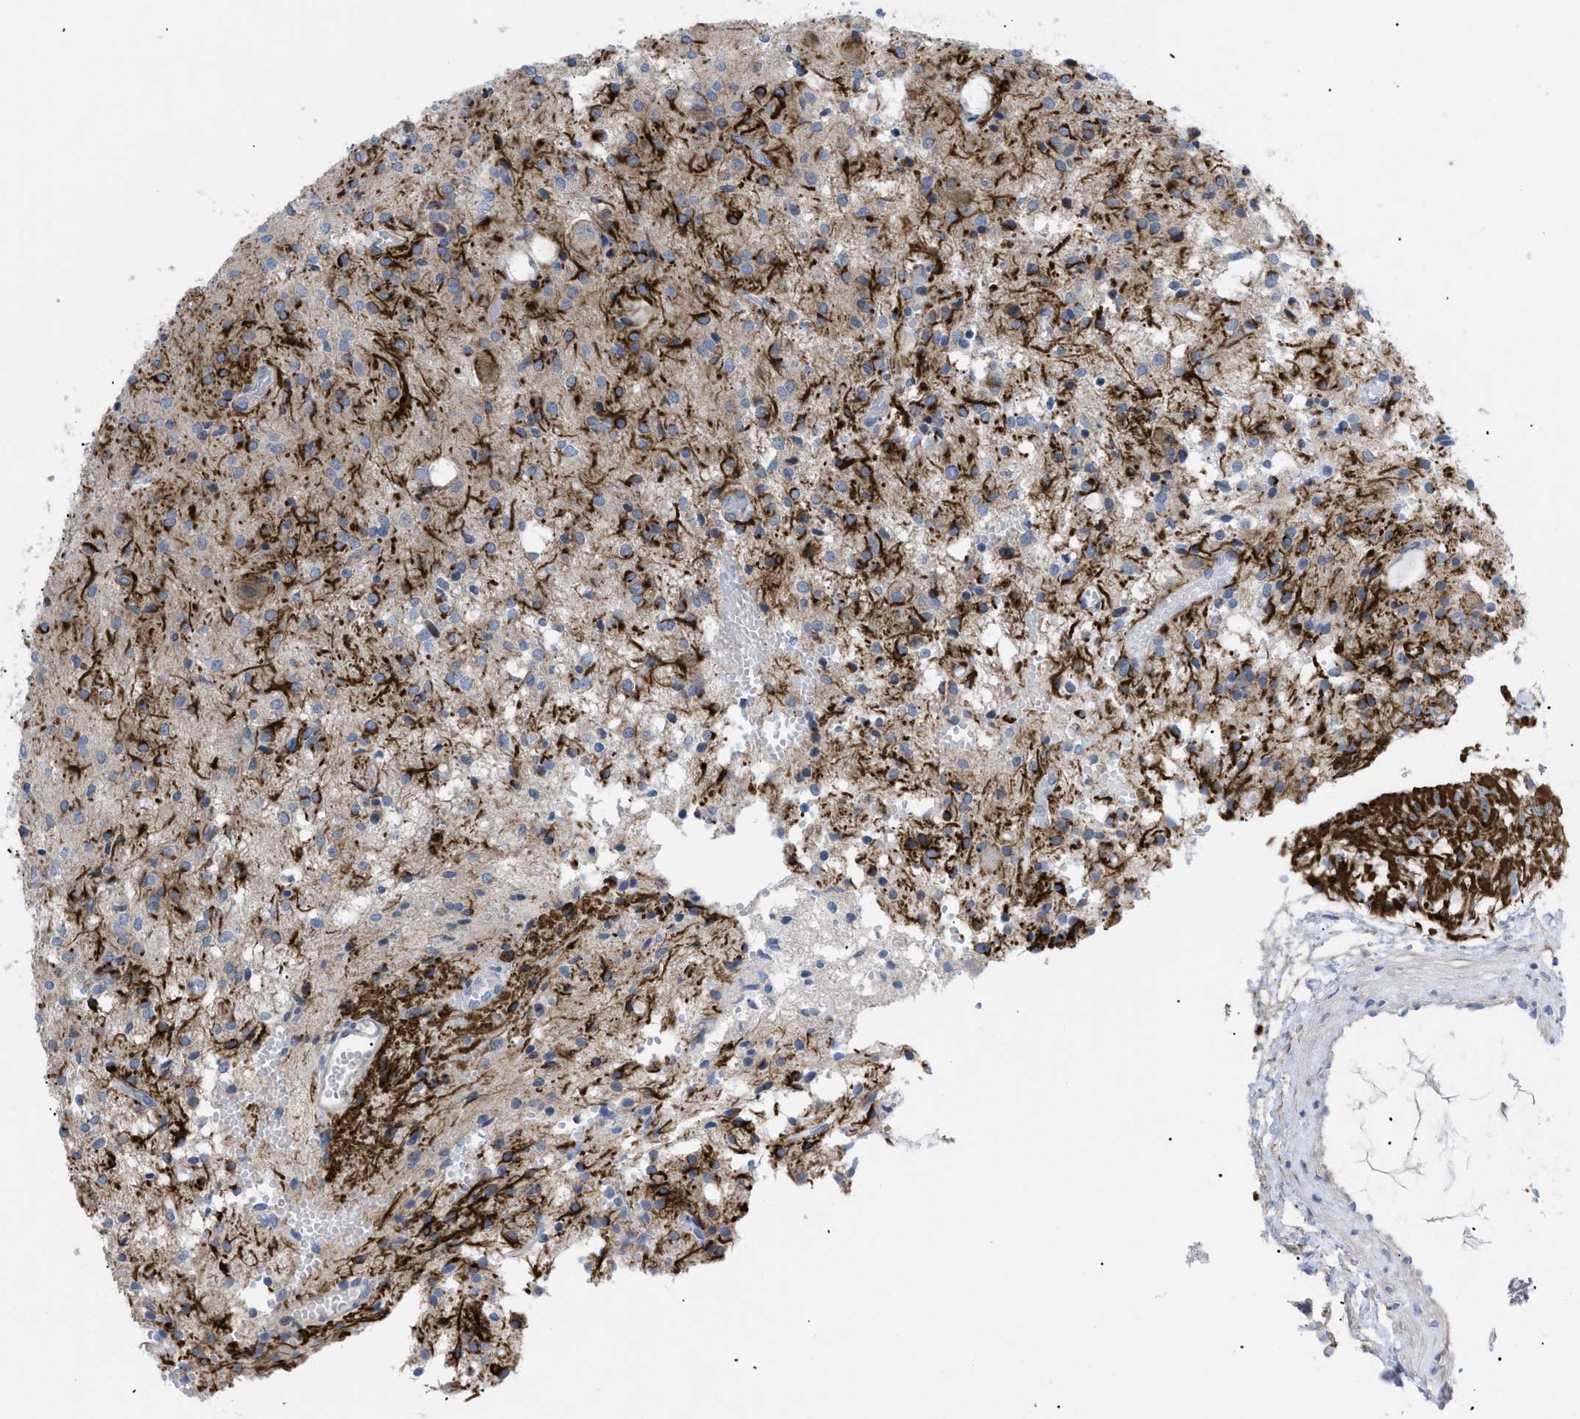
{"staining": {"intensity": "moderate", "quantity": "25%-75%", "location": "cytoplasmic/membranous"}, "tissue": "glioma", "cell_type": "Tumor cells", "image_type": "cancer", "snomed": [{"axis": "morphology", "description": "Glioma, malignant, High grade"}, {"axis": "topography", "description": "Brain"}], "caption": "A brown stain highlights moderate cytoplasmic/membranous staining of a protein in human malignant glioma (high-grade) tumor cells.", "gene": "CAV3", "patient": {"sex": "female", "age": 59}}